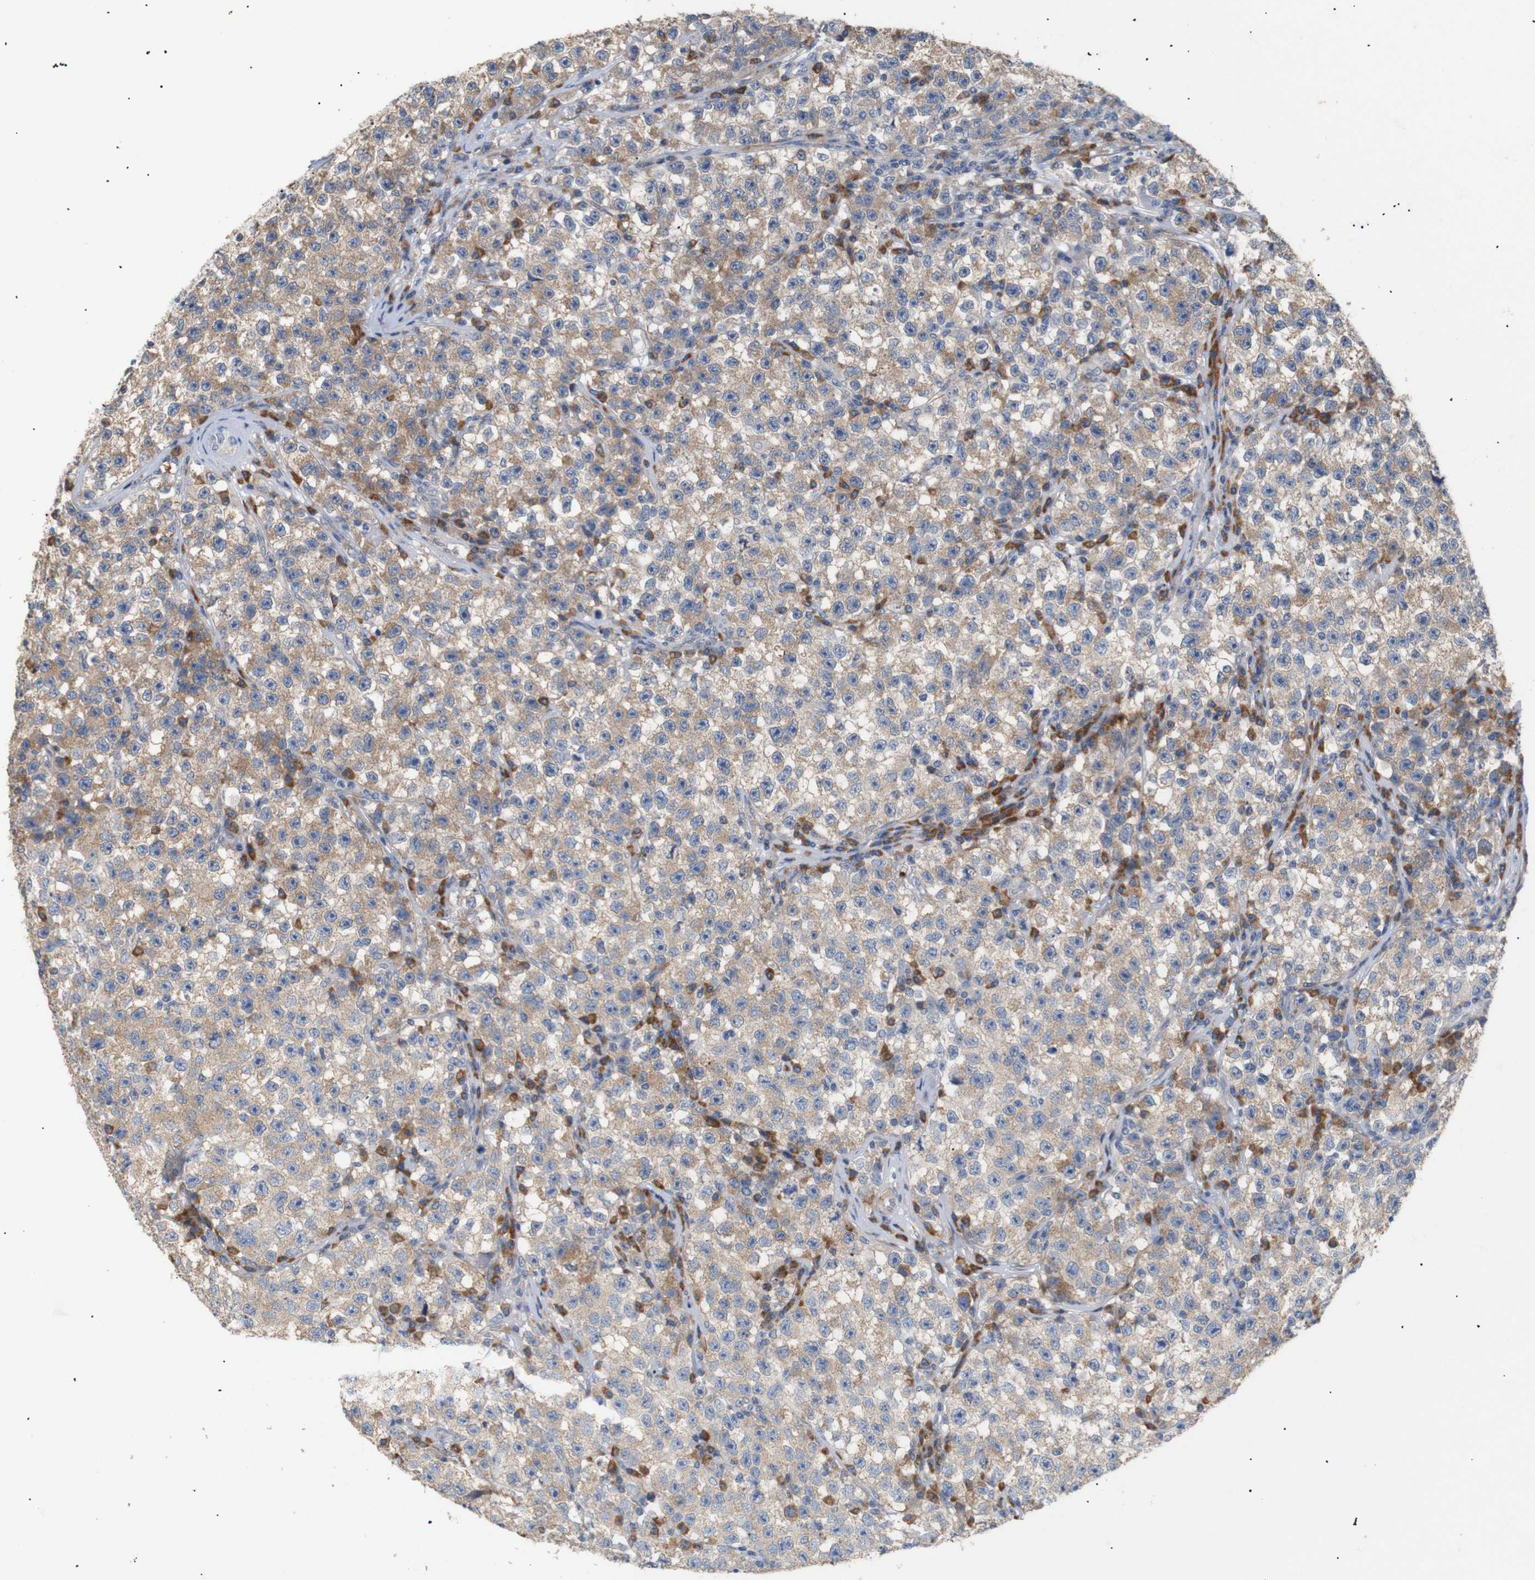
{"staining": {"intensity": "moderate", "quantity": ">75%", "location": "cytoplasmic/membranous"}, "tissue": "testis cancer", "cell_type": "Tumor cells", "image_type": "cancer", "snomed": [{"axis": "morphology", "description": "Seminoma, NOS"}, {"axis": "topography", "description": "Testis"}], "caption": "Seminoma (testis) stained with a protein marker displays moderate staining in tumor cells.", "gene": "TRIM5", "patient": {"sex": "male", "age": 22}}